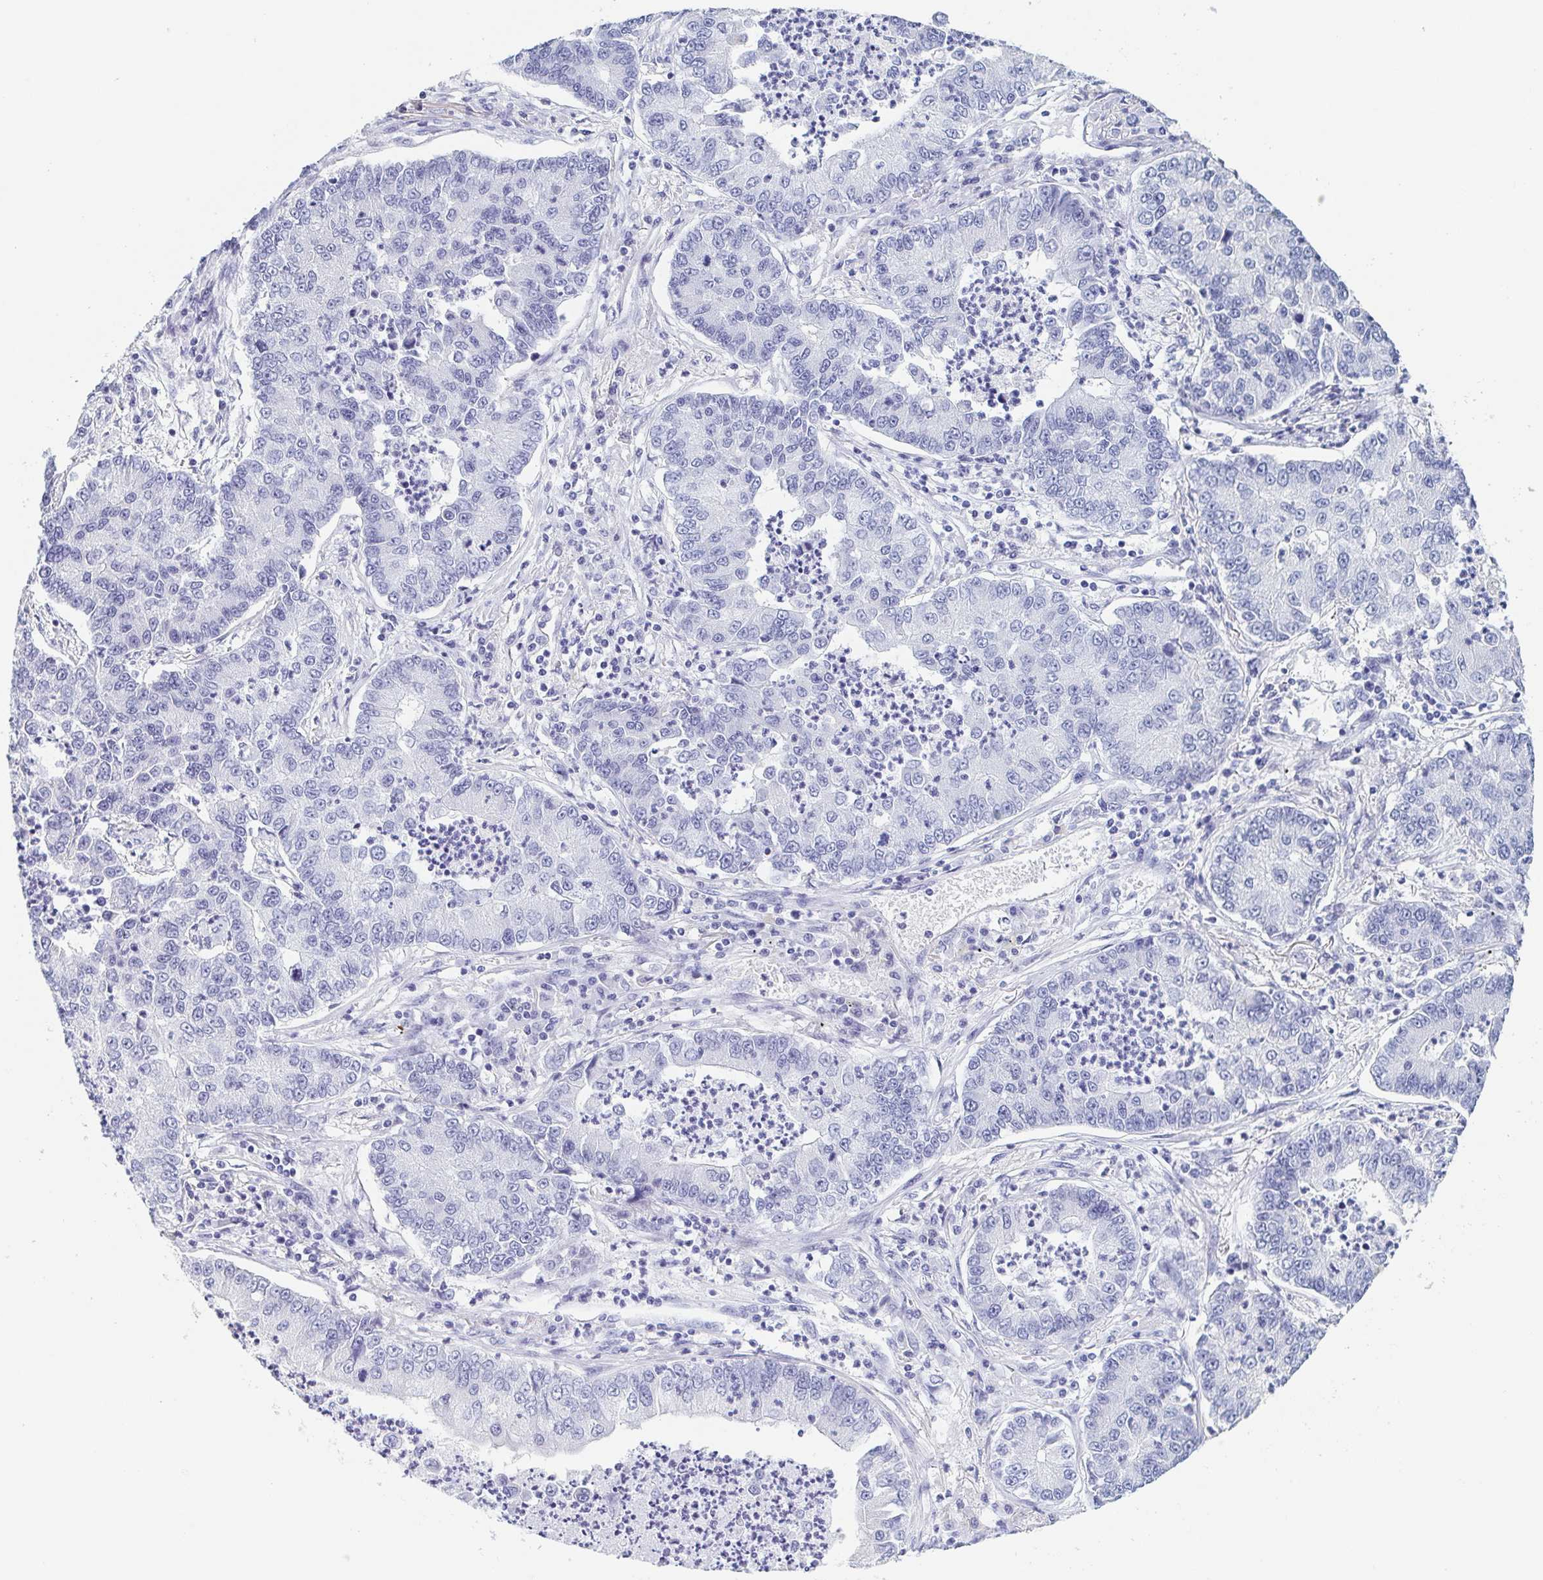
{"staining": {"intensity": "negative", "quantity": "none", "location": "none"}, "tissue": "lung cancer", "cell_type": "Tumor cells", "image_type": "cancer", "snomed": [{"axis": "morphology", "description": "Adenocarcinoma, NOS"}, {"axis": "topography", "description": "Lung"}], "caption": "Immunohistochemistry photomicrograph of neoplastic tissue: human lung cancer stained with DAB (3,3'-diaminobenzidine) displays no significant protein positivity in tumor cells.", "gene": "REG4", "patient": {"sex": "female", "age": 57}}